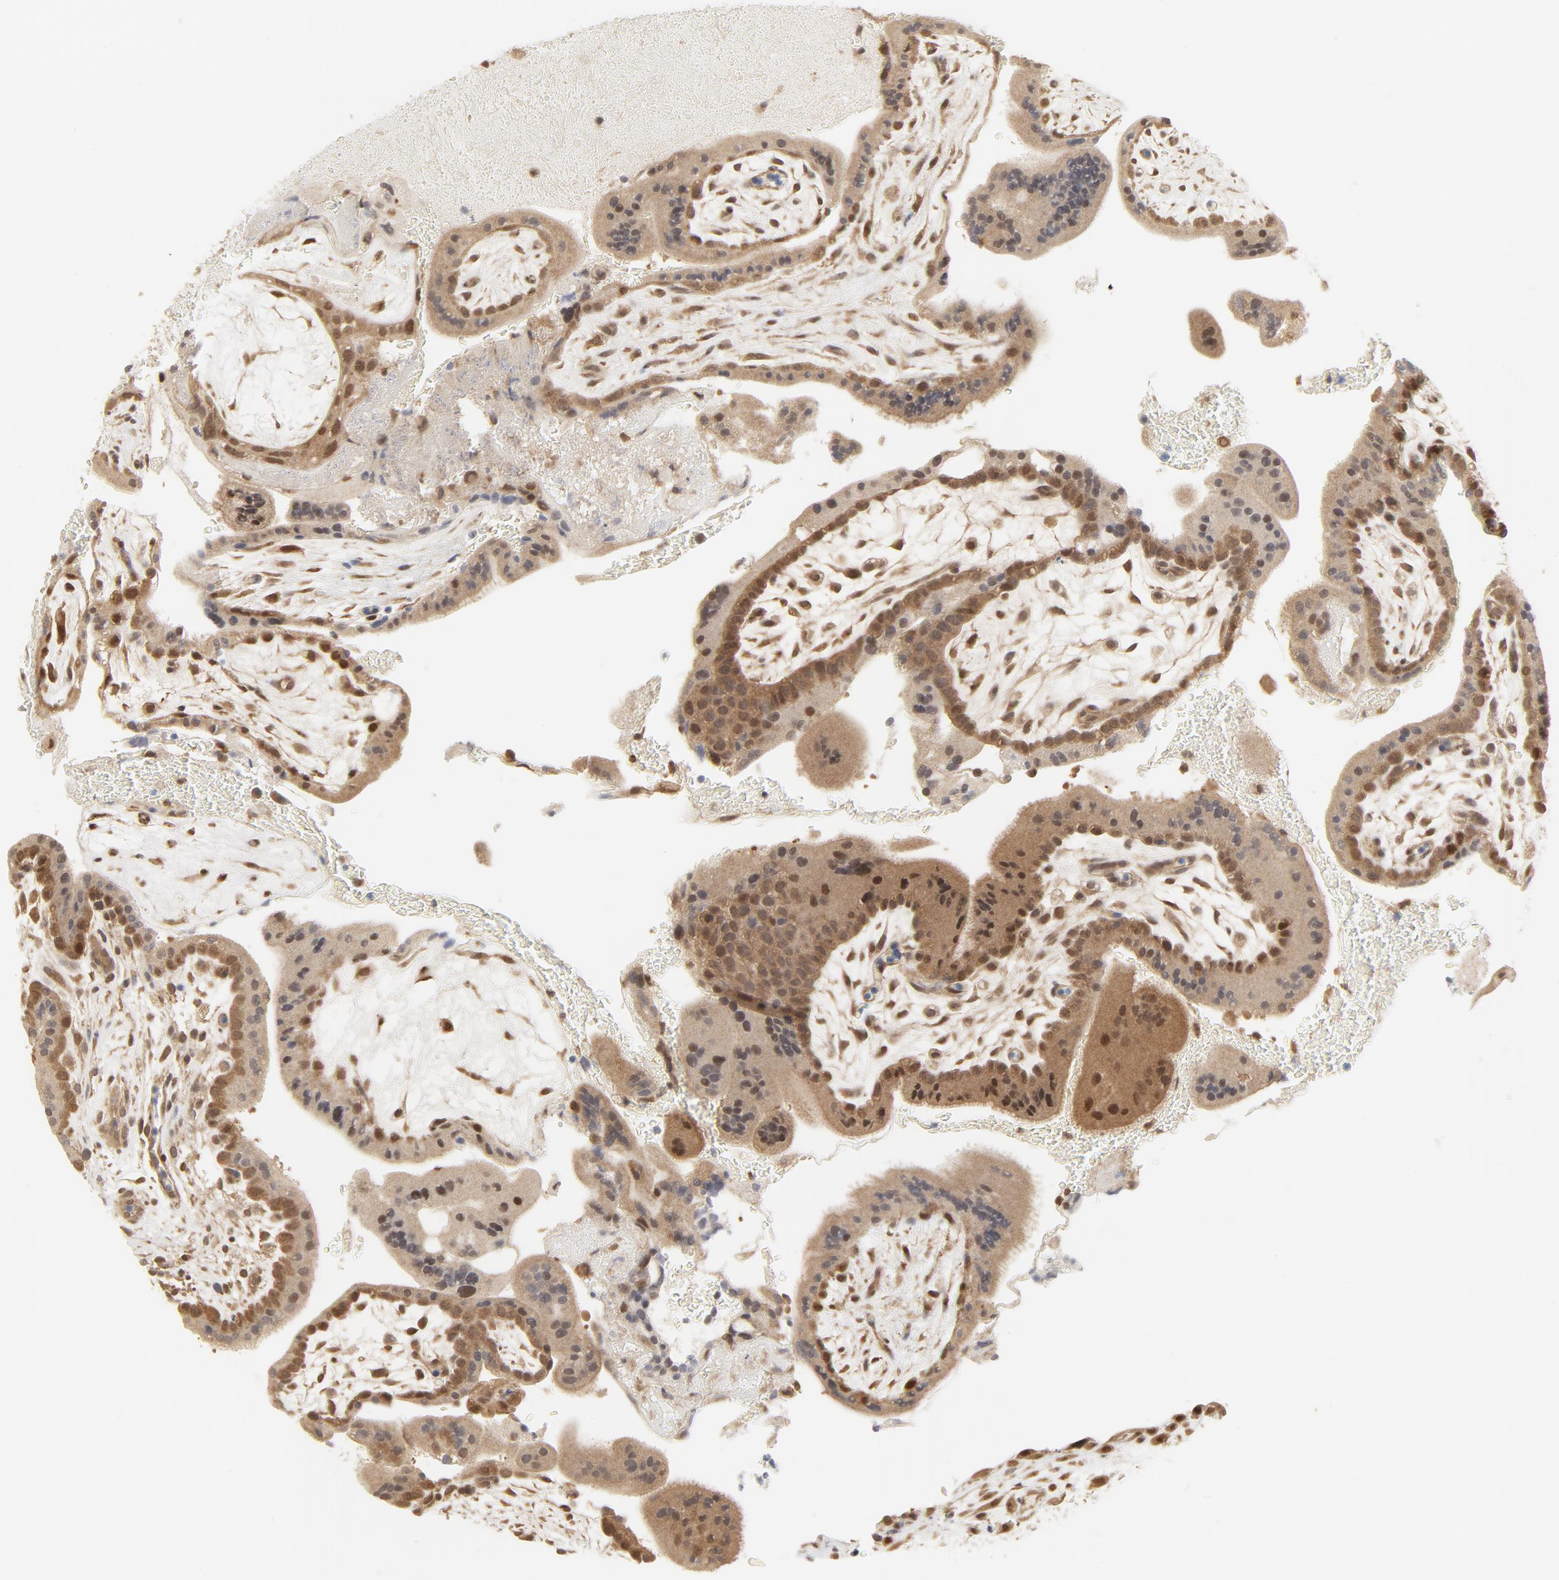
{"staining": {"intensity": "moderate", "quantity": ">75%", "location": "cytoplasmic/membranous,nuclear"}, "tissue": "placenta", "cell_type": "Decidual cells", "image_type": "normal", "snomed": [{"axis": "morphology", "description": "Normal tissue, NOS"}, {"axis": "topography", "description": "Placenta"}], "caption": "IHC histopathology image of benign placenta: human placenta stained using IHC demonstrates medium levels of moderate protein expression localized specifically in the cytoplasmic/membranous,nuclear of decidual cells, appearing as a cytoplasmic/membranous,nuclear brown color.", "gene": "NEDD8", "patient": {"sex": "female", "age": 35}}